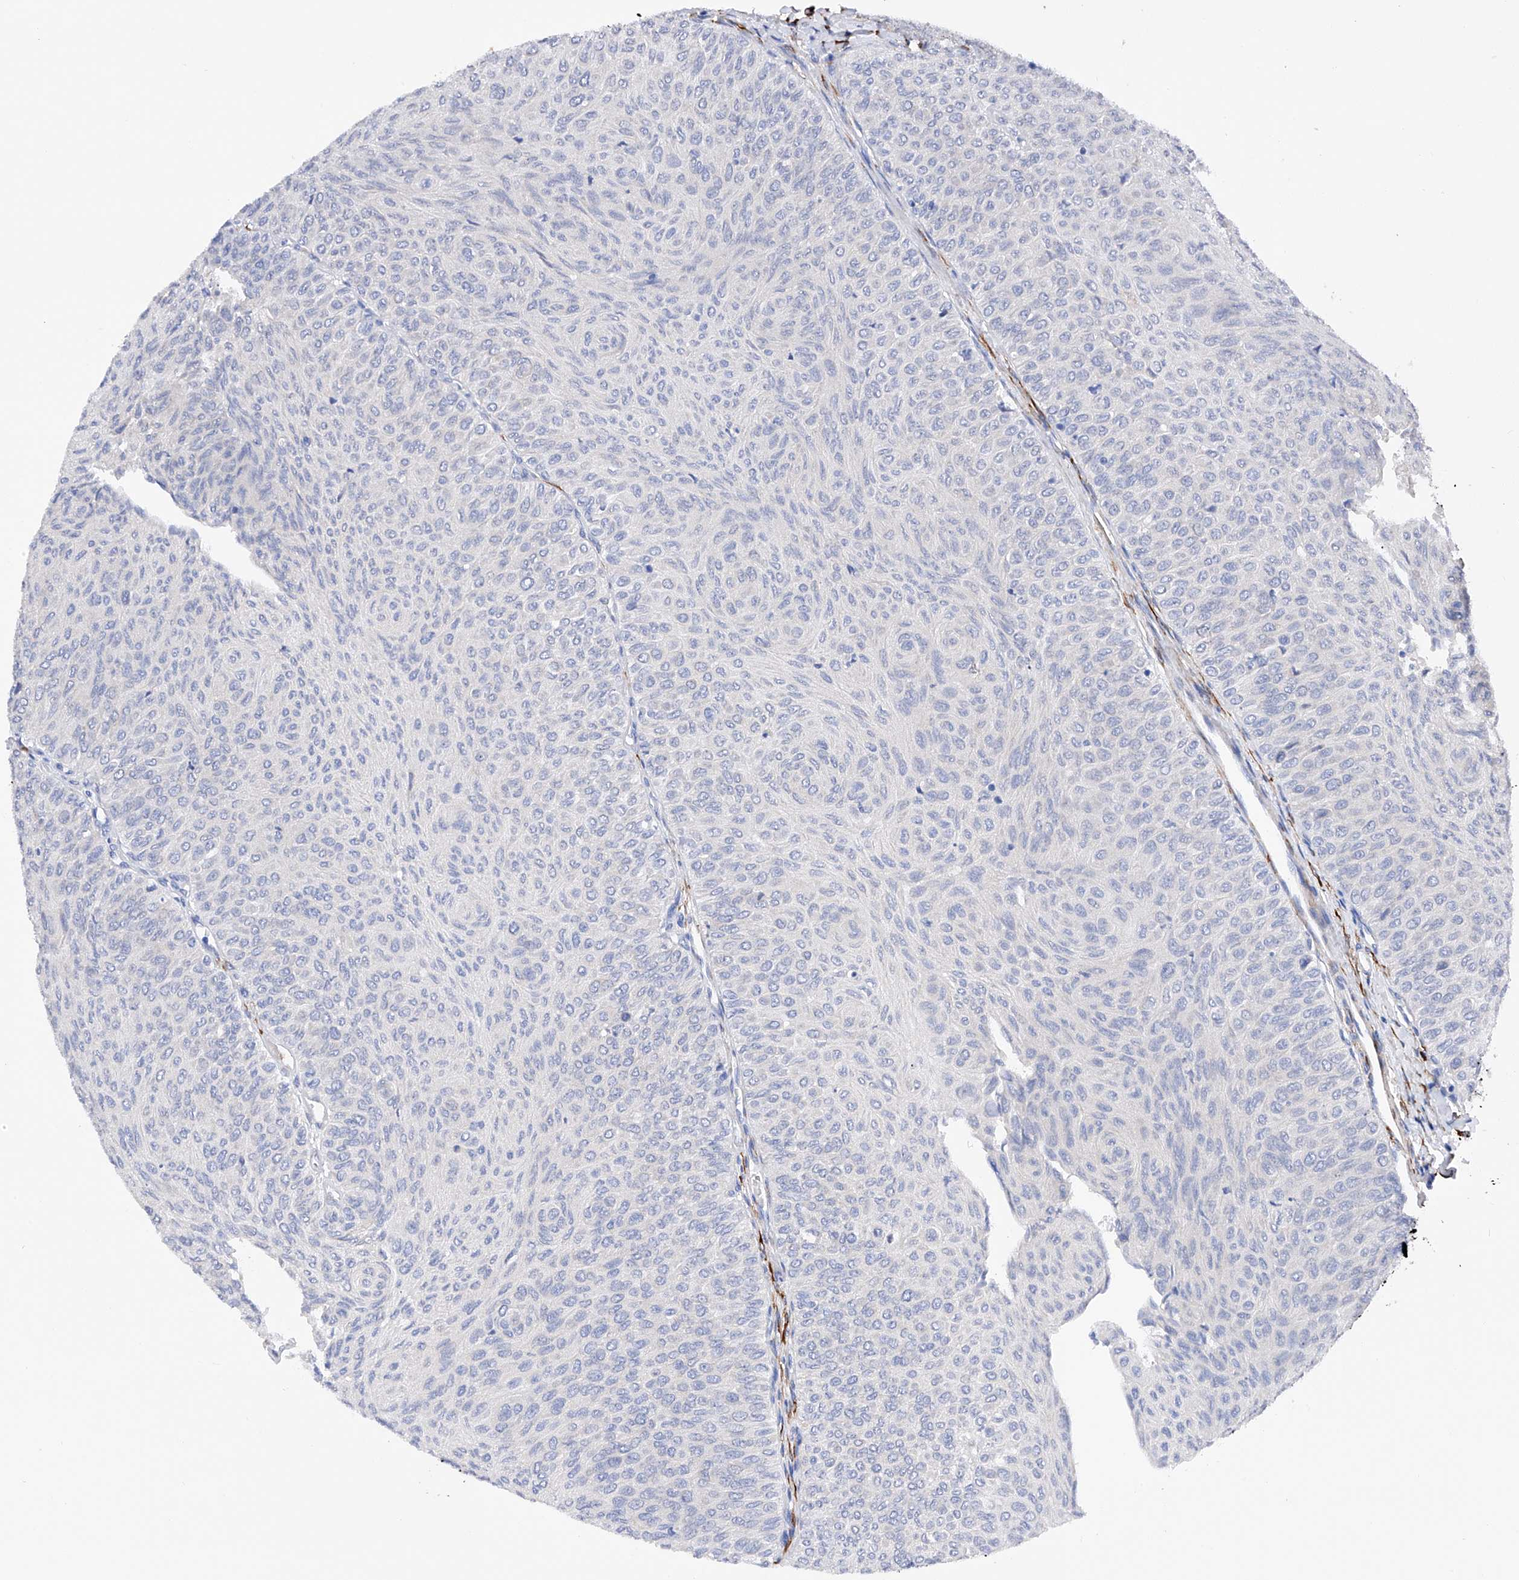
{"staining": {"intensity": "negative", "quantity": "none", "location": "none"}, "tissue": "urothelial cancer", "cell_type": "Tumor cells", "image_type": "cancer", "snomed": [{"axis": "morphology", "description": "Urothelial carcinoma, Low grade"}, {"axis": "topography", "description": "Urinary bladder"}], "caption": "Urothelial cancer was stained to show a protein in brown. There is no significant expression in tumor cells.", "gene": "PDIA5", "patient": {"sex": "male", "age": 78}}